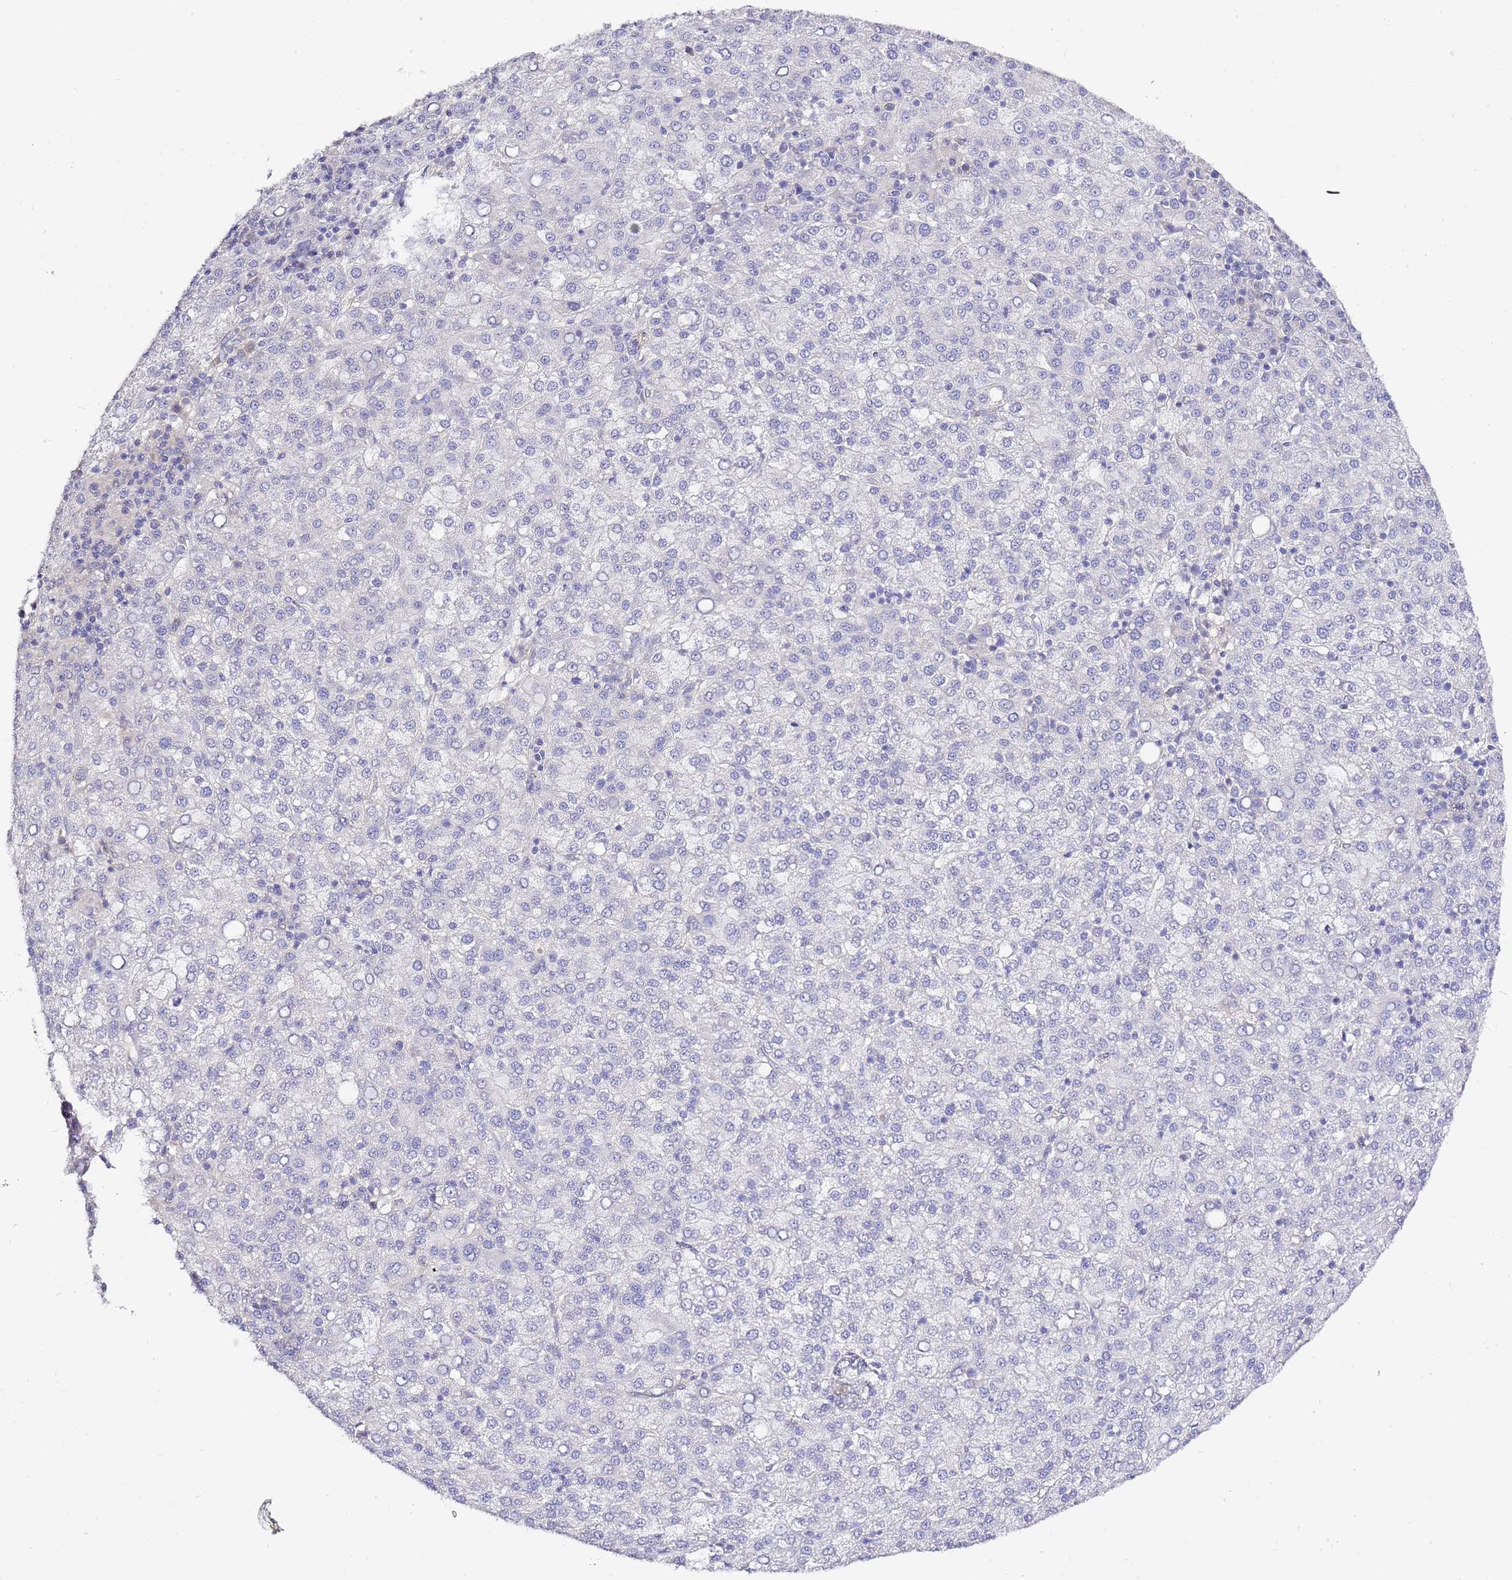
{"staining": {"intensity": "negative", "quantity": "none", "location": "none"}, "tissue": "liver cancer", "cell_type": "Tumor cells", "image_type": "cancer", "snomed": [{"axis": "morphology", "description": "Carcinoma, Hepatocellular, NOS"}, {"axis": "topography", "description": "Liver"}], "caption": "Tumor cells are negative for protein expression in human liver cancer.", "gene": "RFK", "patient": {"sex": "female", "age": 58}}